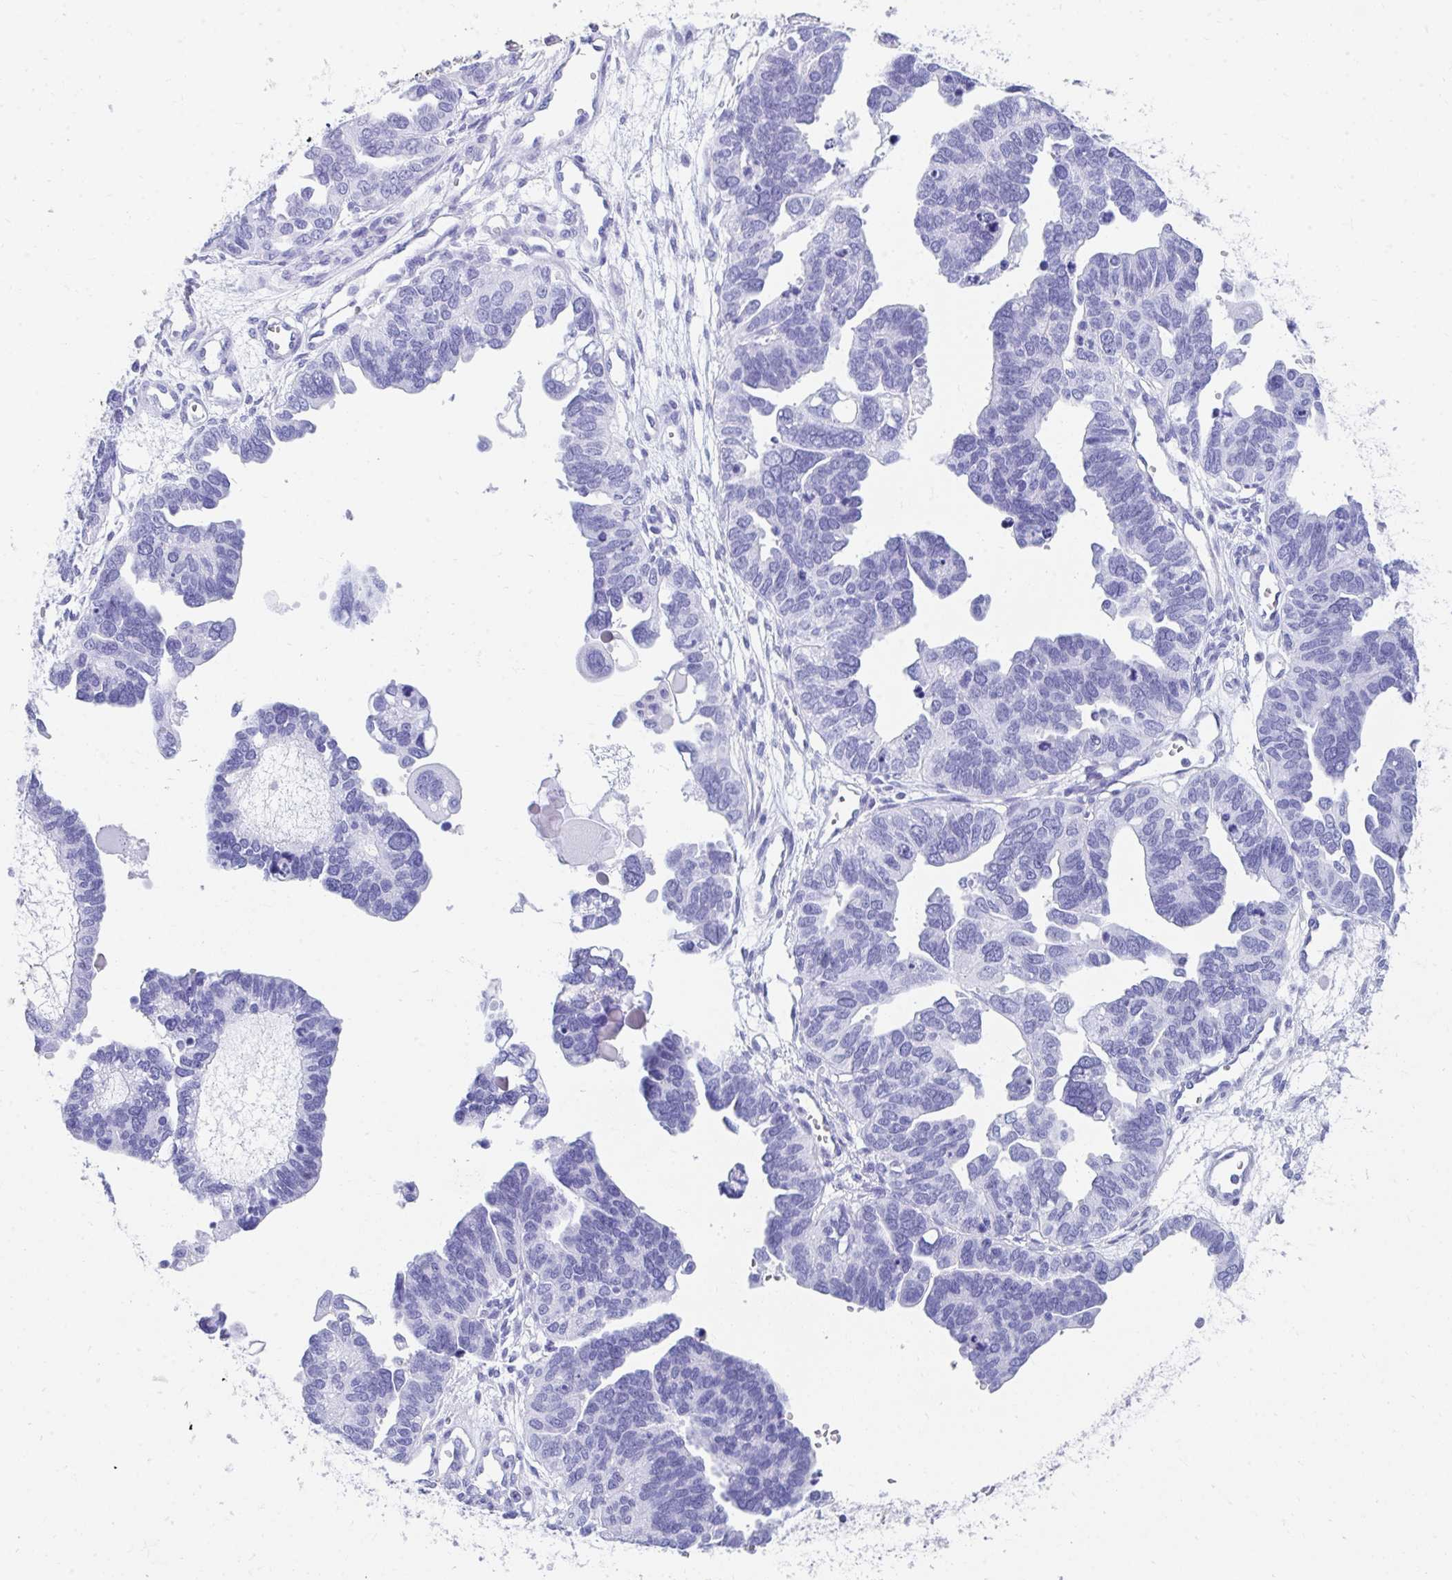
{"staining": {"intensity": "negative", "quantity": "none", "location": "none"}, "tissue": "ovarian cancer", "cell_type": "Tumor cells", "image_type": "cancer", "snomed": [{"axis": "morphology", "description": "Cystadenocarcinoma, serous, NOS"}, {"axis": "topography", "description": "Ovary"}], "caption": "A high-resolution micrograph shows immunohistochemistry staining of serous cystadenocarcinoma (ovarian), which reveals no significant expression in tumor cells.", "gene": "HGD", "patient": {"sex": "female", "age": 51}}